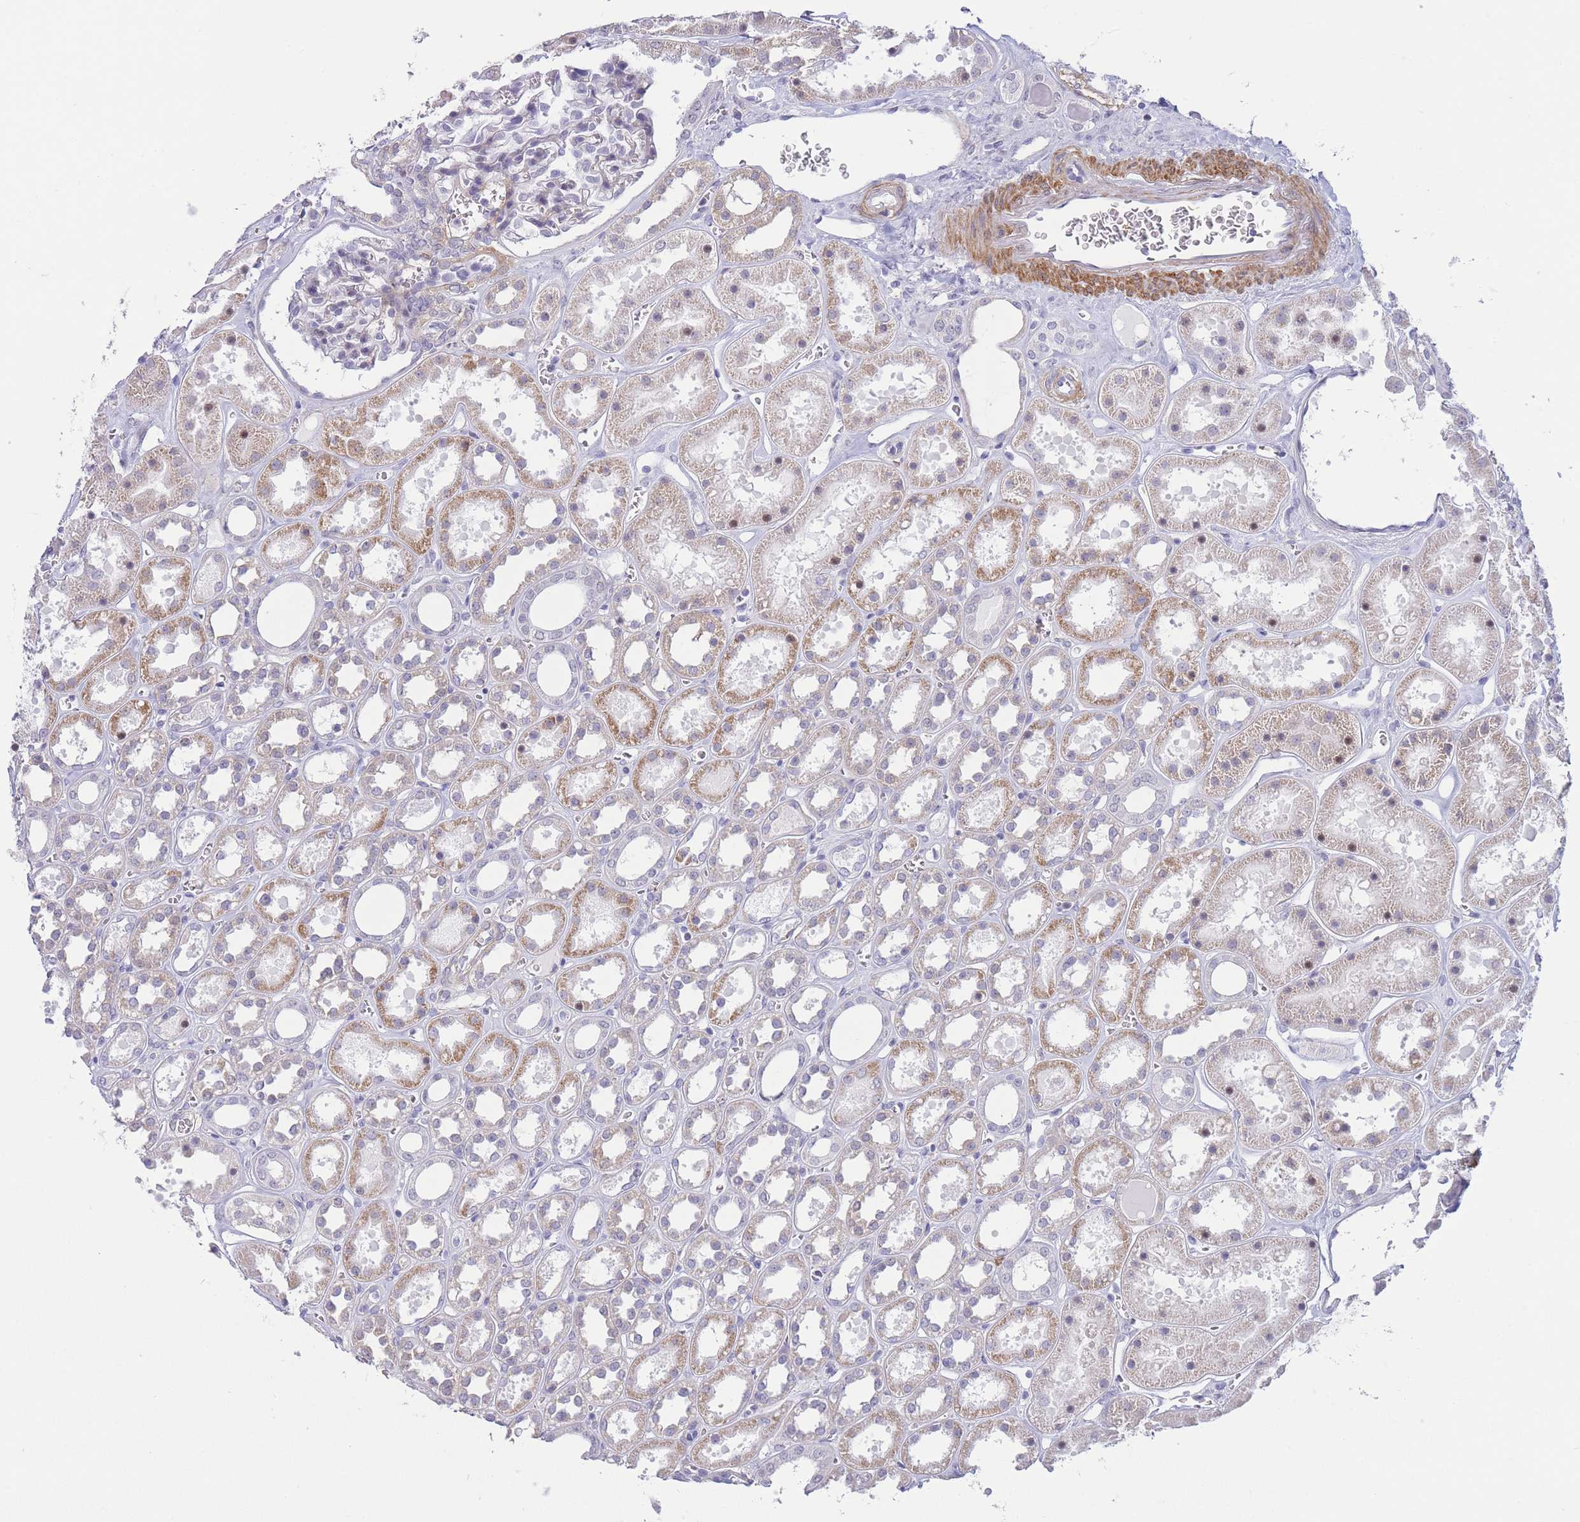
{"staining": {"intensity": "negative", "quantity": "none", "location": "none"}, "tissue": "kidney", "cell_type": "Cells in glomeruli", "image_type": "normal", "snomed": [{"axis": "morphology", "description": "Normal tissue, NOS"}, {"axis": "topography", "description": "Kidney"}], "caption": "A micrograph of human kidney is negative for staining in cells in glomeruli. (Brightfield microscopy of DAB (3,3'-diaminobenzidine) immunohistochemistry at high magnification).", "gene": "ASAP3", "patient": {"sex": "female", "age": 41}}